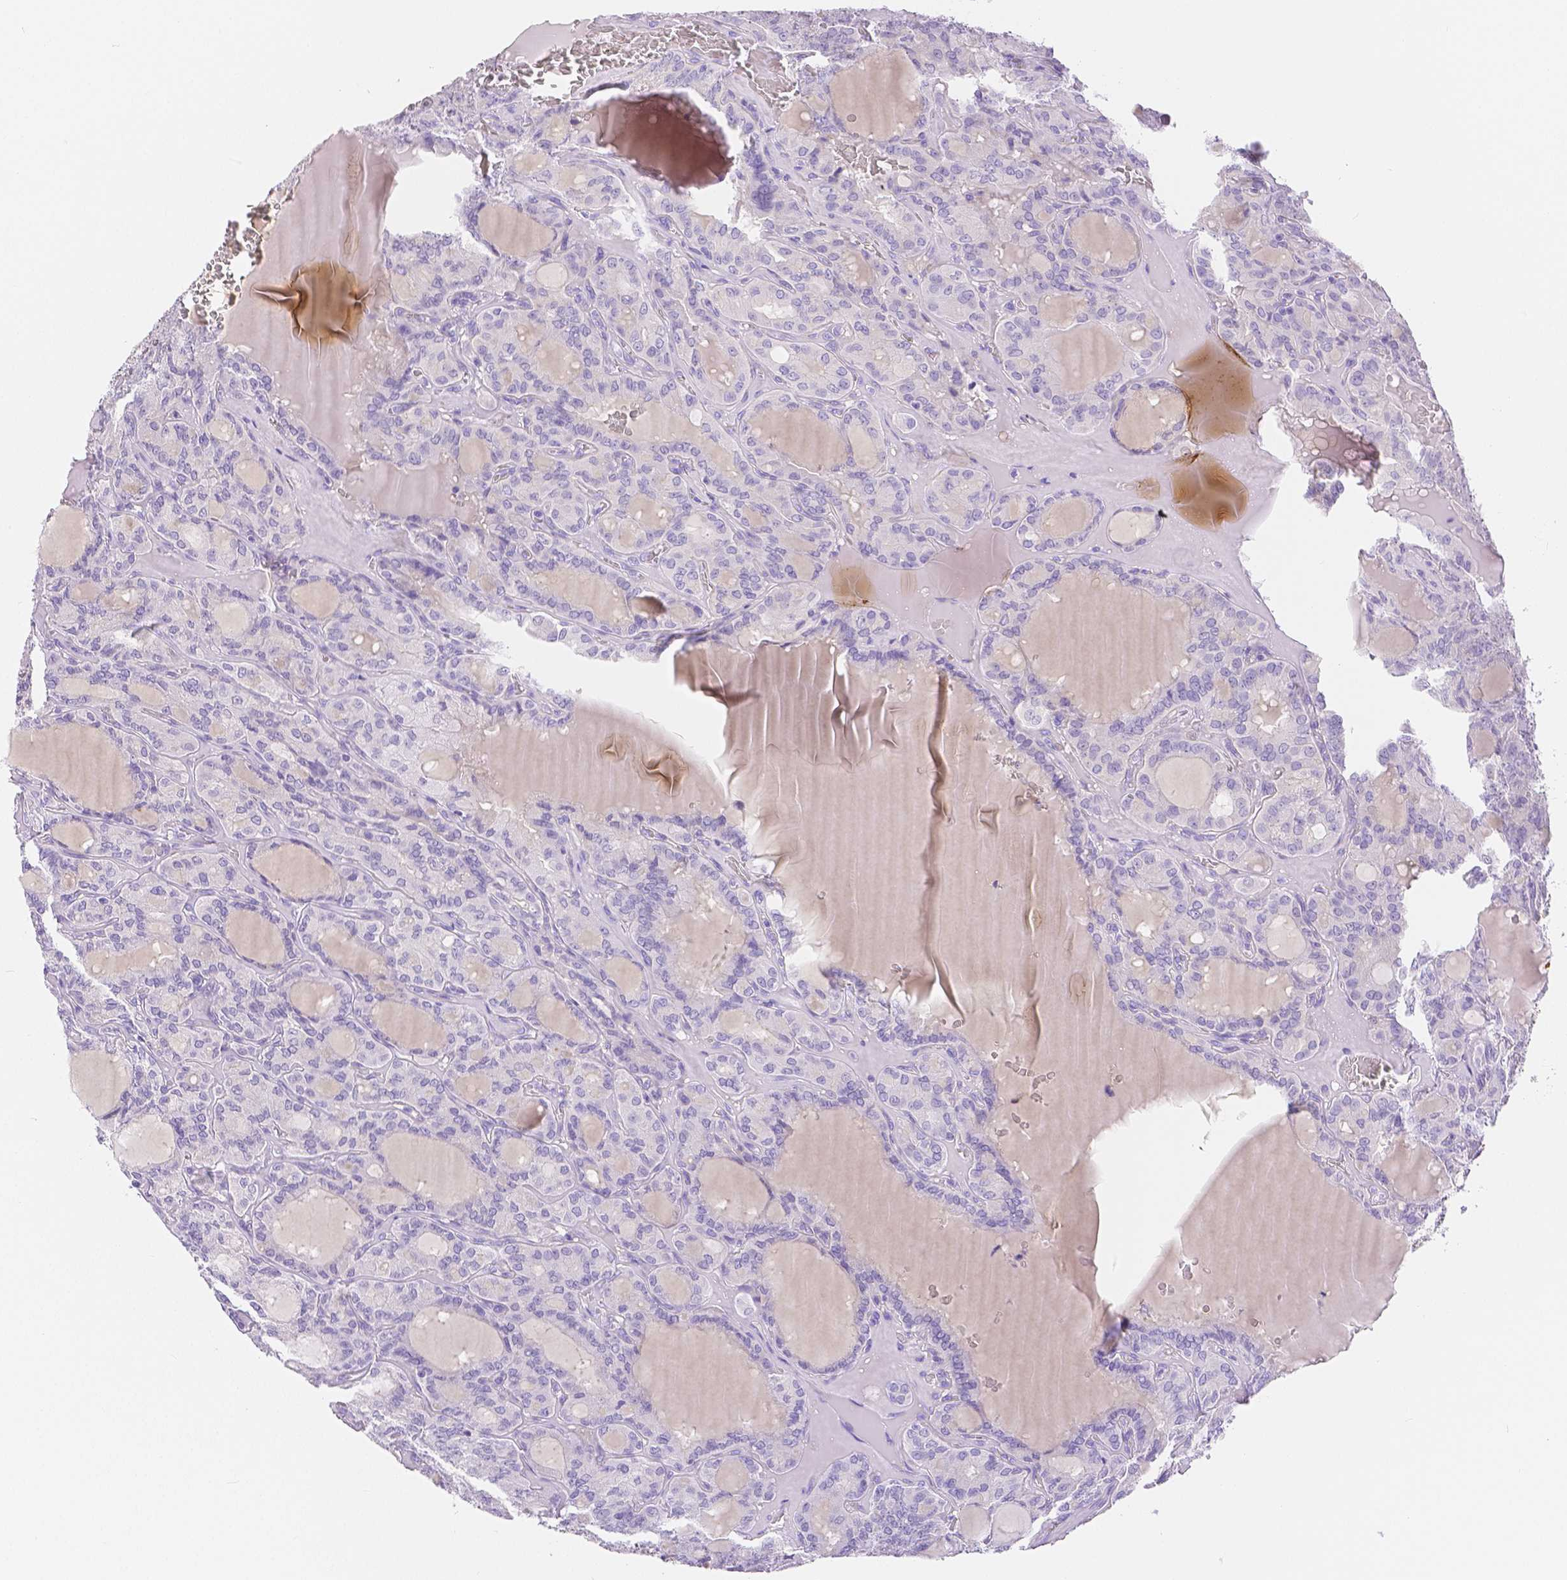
{"staining": {"intensity": "negative", "quantity": "none", "location": "none"}, "tissue": "thyroid cancer", "cell_type": "Tumor cells", "image_type": "cancer", "snomed": [{"axis": "morphology", "description": "Papillary adenocarcinoma, NOS"}, {"axis": "topography", "description": "Thyroid gland"}], "caption": "High magnification brightfield microscopy of thyroid cancer (papillary adenocarcinoma) stained with DAB (3,3'-diaminobenzidine) (brown) and counterstained with hematoxylin (blue): tumor cells show no significant expression. Nuclei are stained in blue.", "gene": "SLC27A5", "patient": {"sex": "male", "age": 87}}